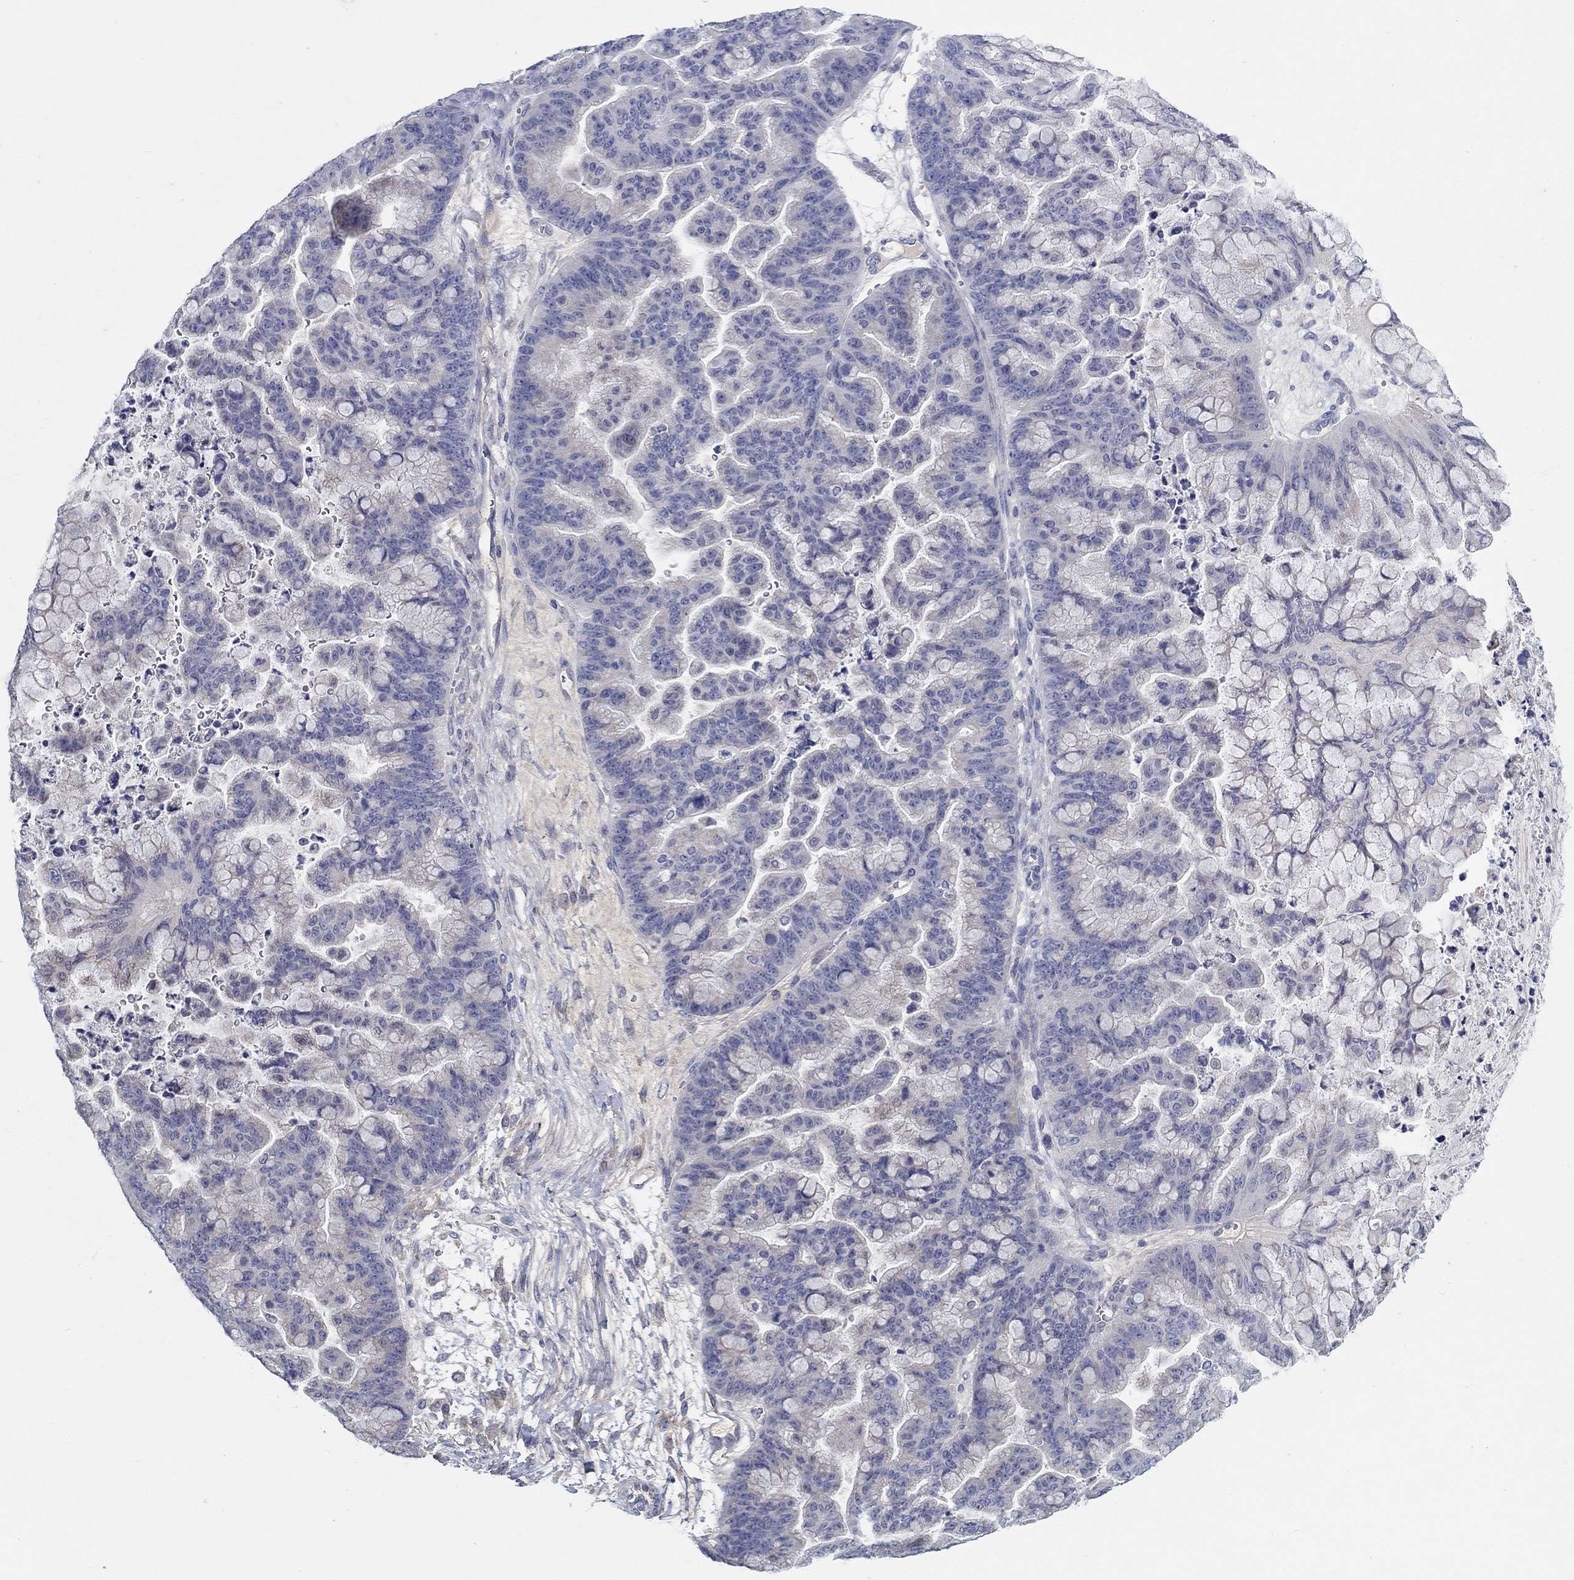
{"staining": {"intensity": "negative", "quantity": "none", "location": "none"}, "tissue": "ovarian cancer", "cell_type": "Tumor cells", "image_type": "cancer", "snomed": [{"axis": "morphology", "description": "Cystadenocarcinoma, mucinous, NOS"}, {"axis": "topography", "description": "Ovary"}], "caption": "DAB (3,3'-diaminobenzidine) immunohistochemical staining of human ovarian cancer reveals no significant positivity in tumor cells. (Brightfield microscopy of DAB IHC at high magnification).", "gene": "PROZ", "patient": {"sex": "female", "age": 67}}